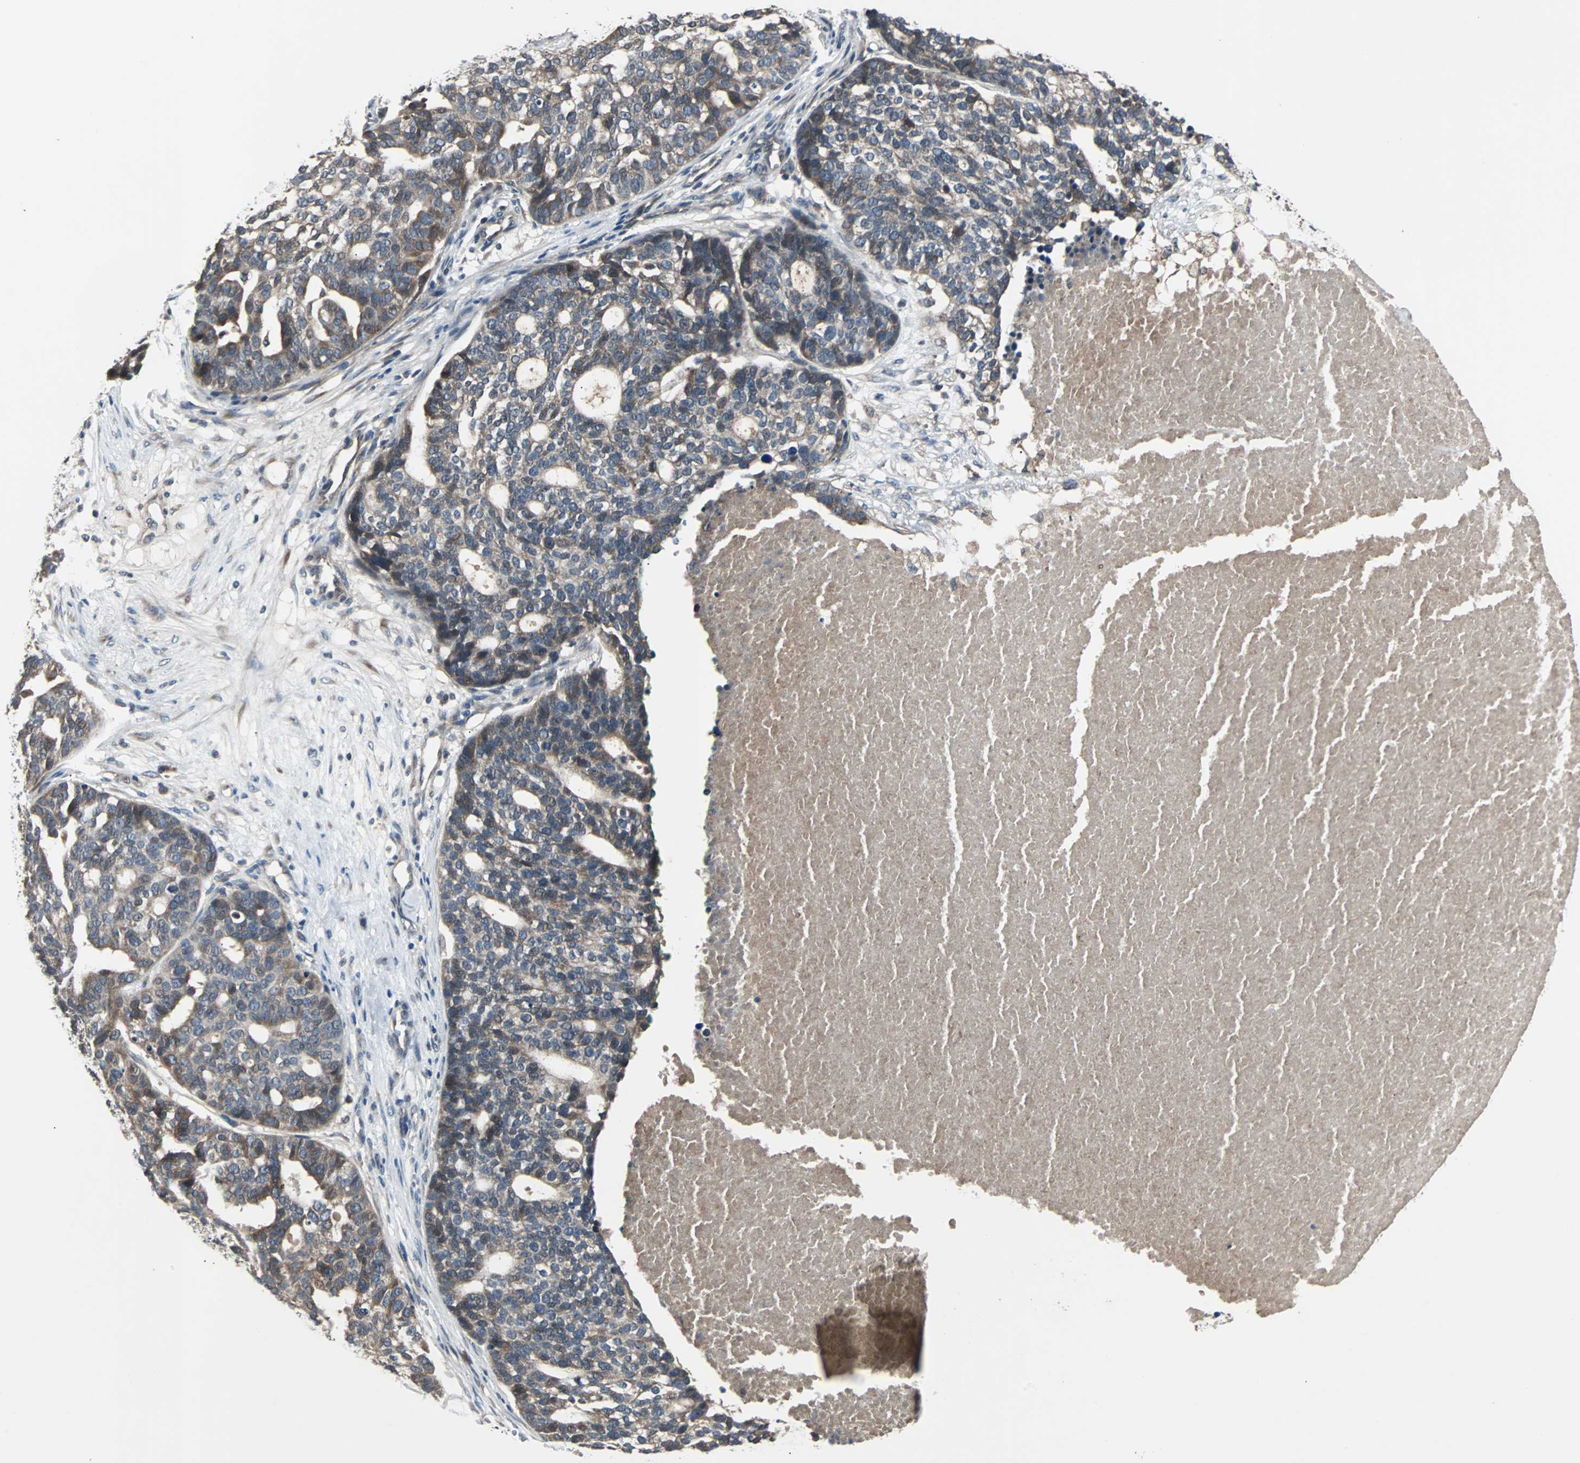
{"staining": {"intensity": "moderate", "quantity": ">75%", "location": "cytoplasmic/membranous"}, "tissue": "ovarian cancer", "cell_type": "Tumor cells", "image_type": "cancer", "snomed": [{"axis": "morphology", "description": "Cystadenocarcinoma, serous, NOS"}, {"axis": "topography", "description": "Ovary"}], "caption": "The image displays immunohistochemical staining of serous cystadenocarcinoma (ovarian). There is moderate cytoplasmic/membranous staining is identified in about >75% of tumor cells.", "gene": "ARF1", "patient": {"sex": "female", "age": 59}}